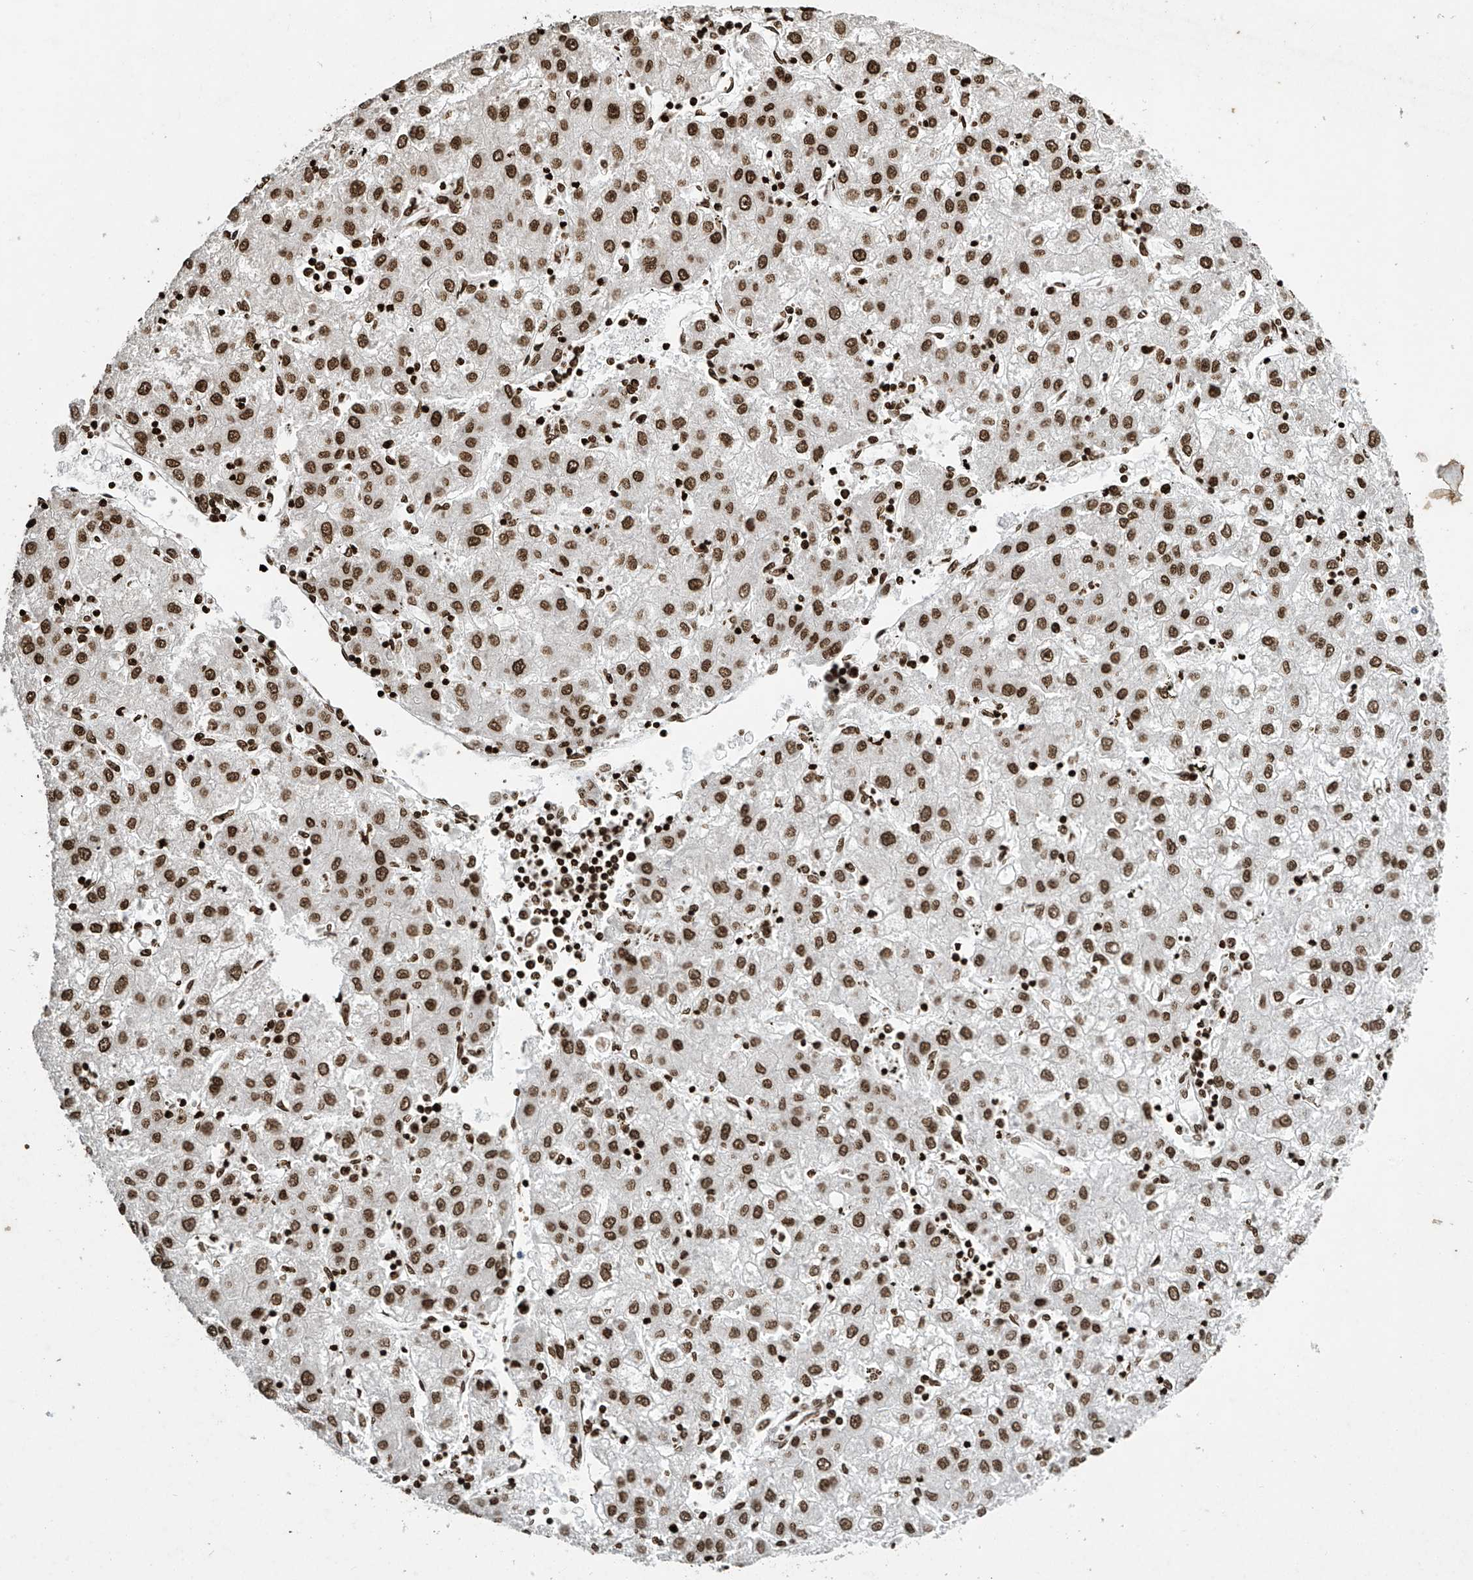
{"staining": {"intensity": "strong", "quantity": ">75%", "location": "nuclear"}, "tissue": "liver cancer", "cell_type": "Tumor cells", "image_type": "cancer", "snomed": [{"axis": "morphology", "description": "Carcinoma, Hepatocellular, NOS"}, {"axis": "topography", "description": "Liver"}], "caption": "Immunohistochemistry (IHC) micrograph of neoplastic tissue: human hepatocellular carcinoma (liver) stained using immunohistochemistry shows high levels of strong protein expression localized specifically in the nuclear of tumor cells, appearing as a nuclear brown color.", "gene": "H4C16", "patient": {"sex": "male", "age": 72}}